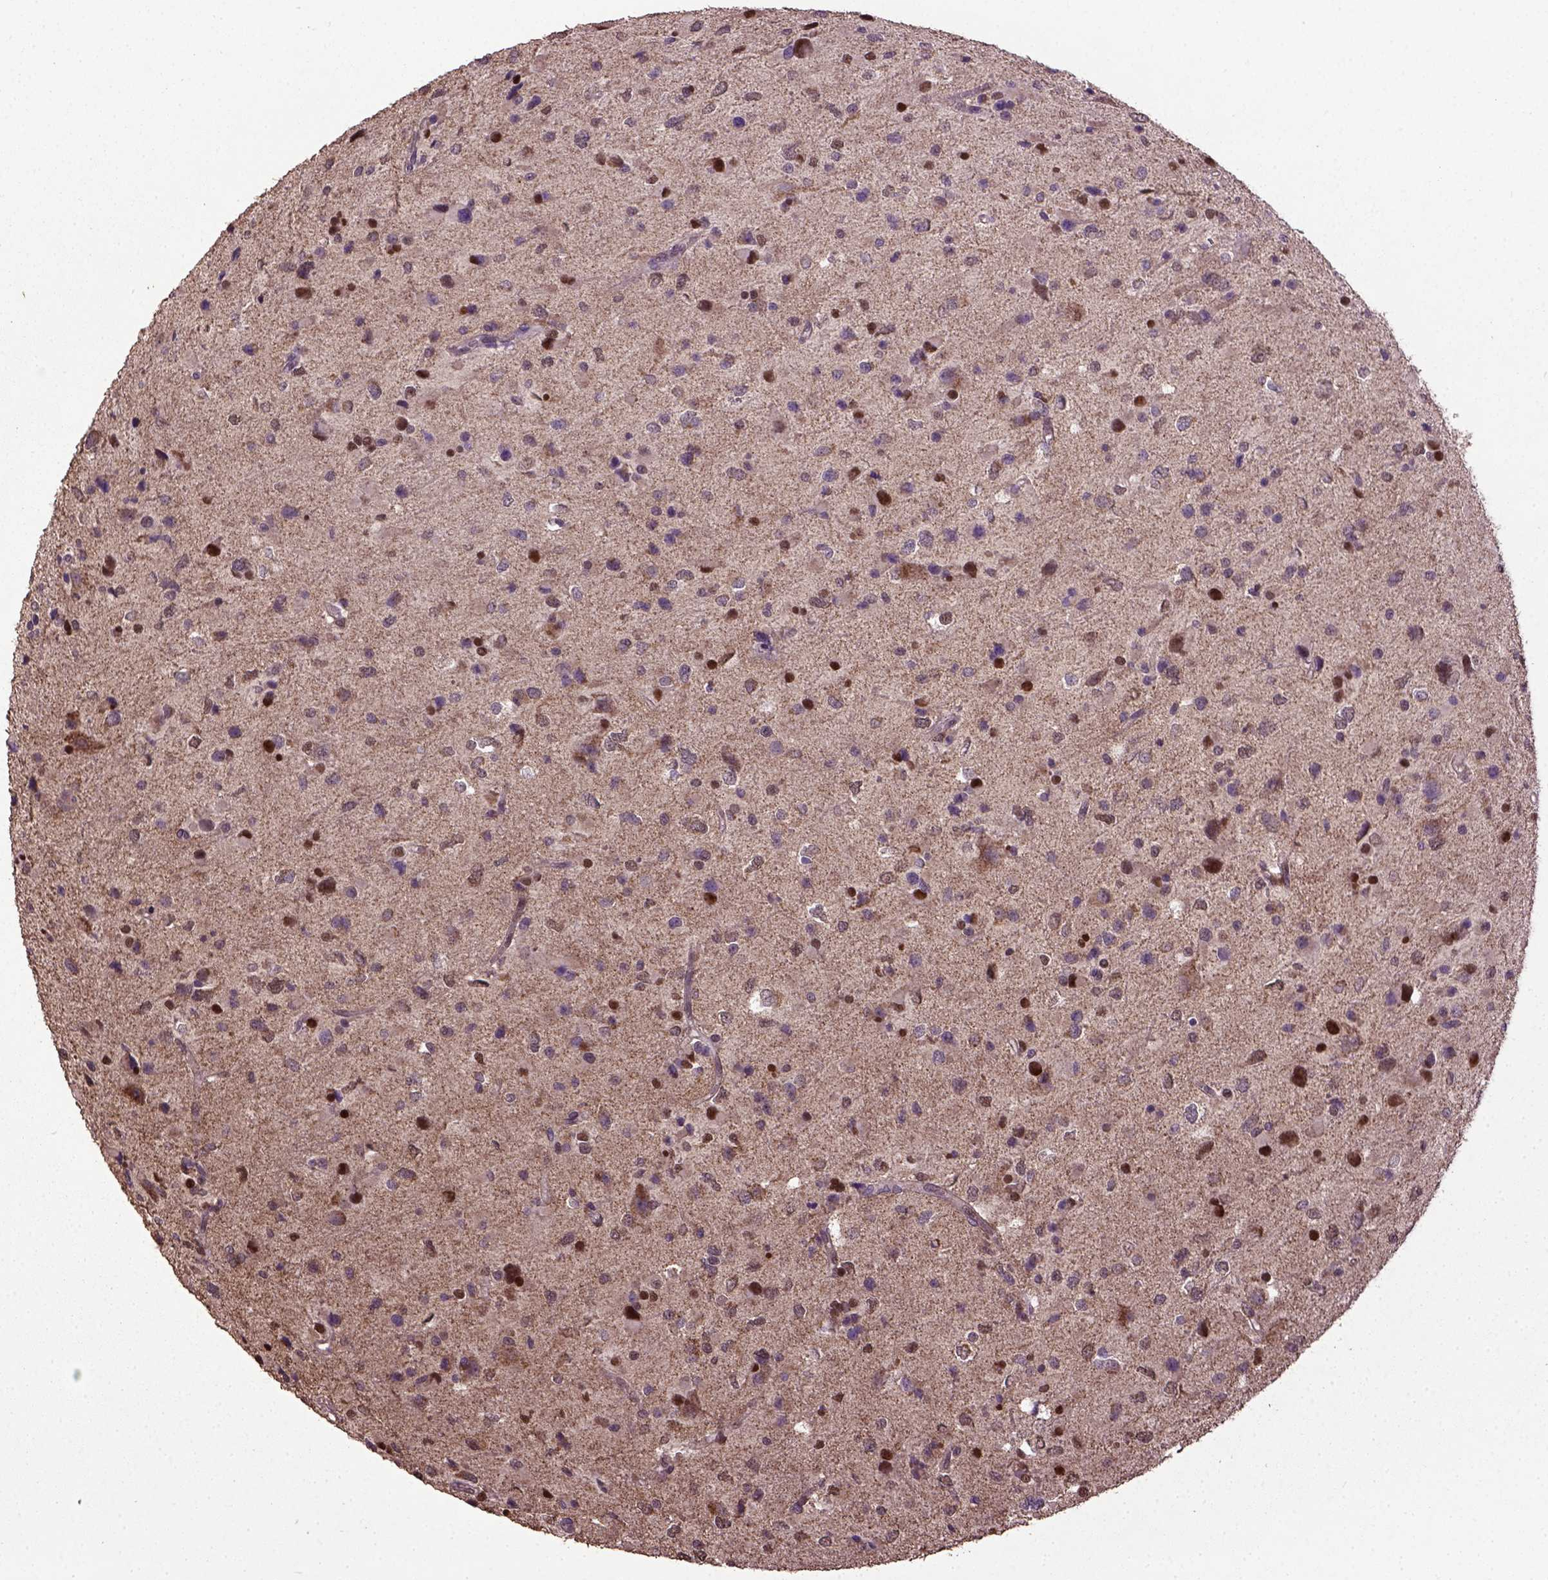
{"staining": {"intensity": "moderate", "quantity": "<25%", "location": "nuclear"}, "tissue": "glioma", "cell_type": "Tumor cells", "image_type": "cancer", "snomed": [{"axis": "morphology", "description": "Glioma, malignant, Low grade"}, {"axis": "topography", "description": "Brain"}], "caption": "Glioma was stained to show a protein in brown. There is low levels of moderate nuclear staining in approximately <25% of tumor cells.", "gene": "UBA3", "patient": {"sex": "female", "age": 32}}